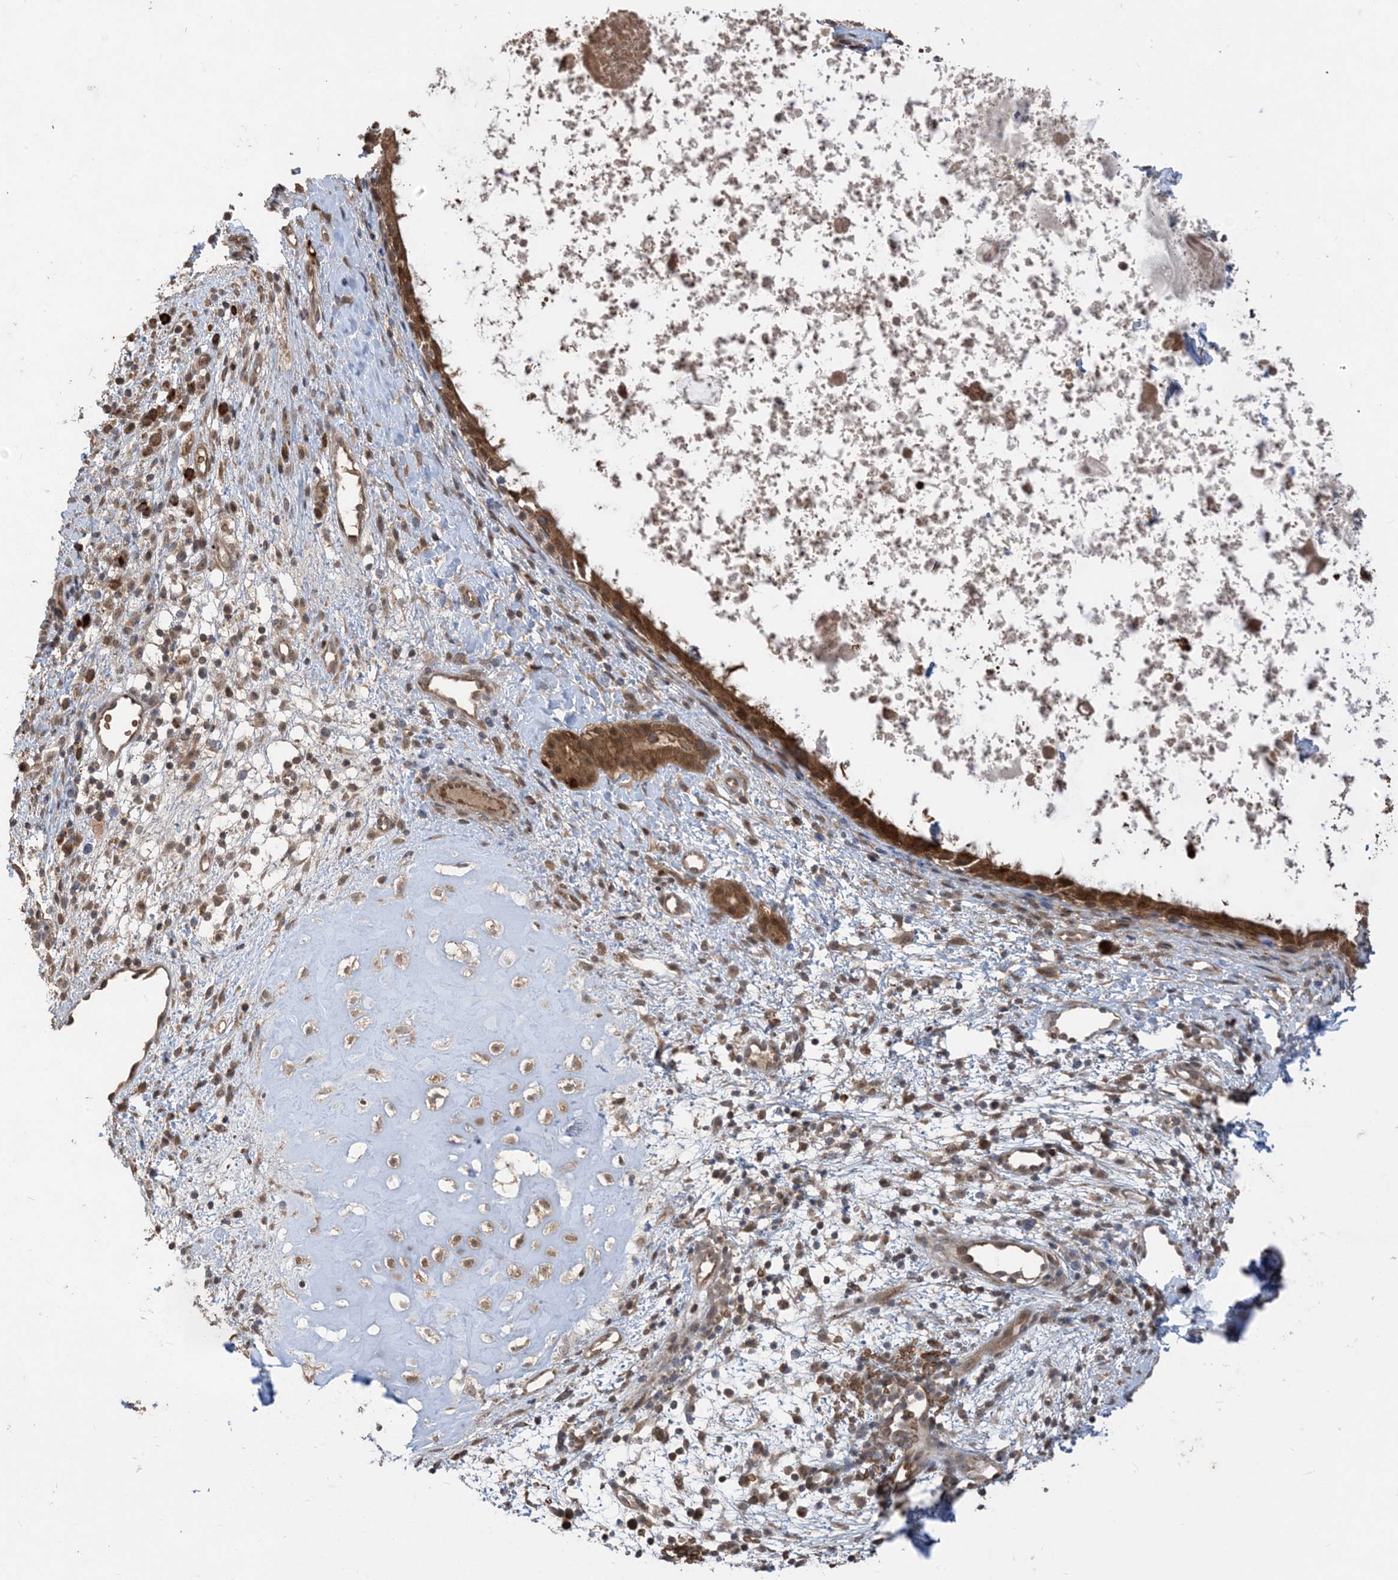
{"staining": {"intensity": "strong", "quantity": ">75%", "location": "cytoplasmic/membranous"}, "tissue": "nasopharynx", "cell_type": "Respiratory epithelial cells", "image_type": "normal", "snomed": [{"axis": "morphology", "description": "Normal tissue, NOS"}, {"axis": "topography", "description": "Nasopharynx"}], "caption": "Normal nasopharynx was stained to show a protein in brown. There is high levels of strong cytoplasmic/membranous staining in approximately >75% of respiratory epithelial cells. (Stains: DAB (3,3'-diaminobenzidine) in brown, nuclei in blue, Microscopy: brightfield microscopy at high magnification).", "gene": "PUSL1", "patient": {"sex": "male", "age": 22}}